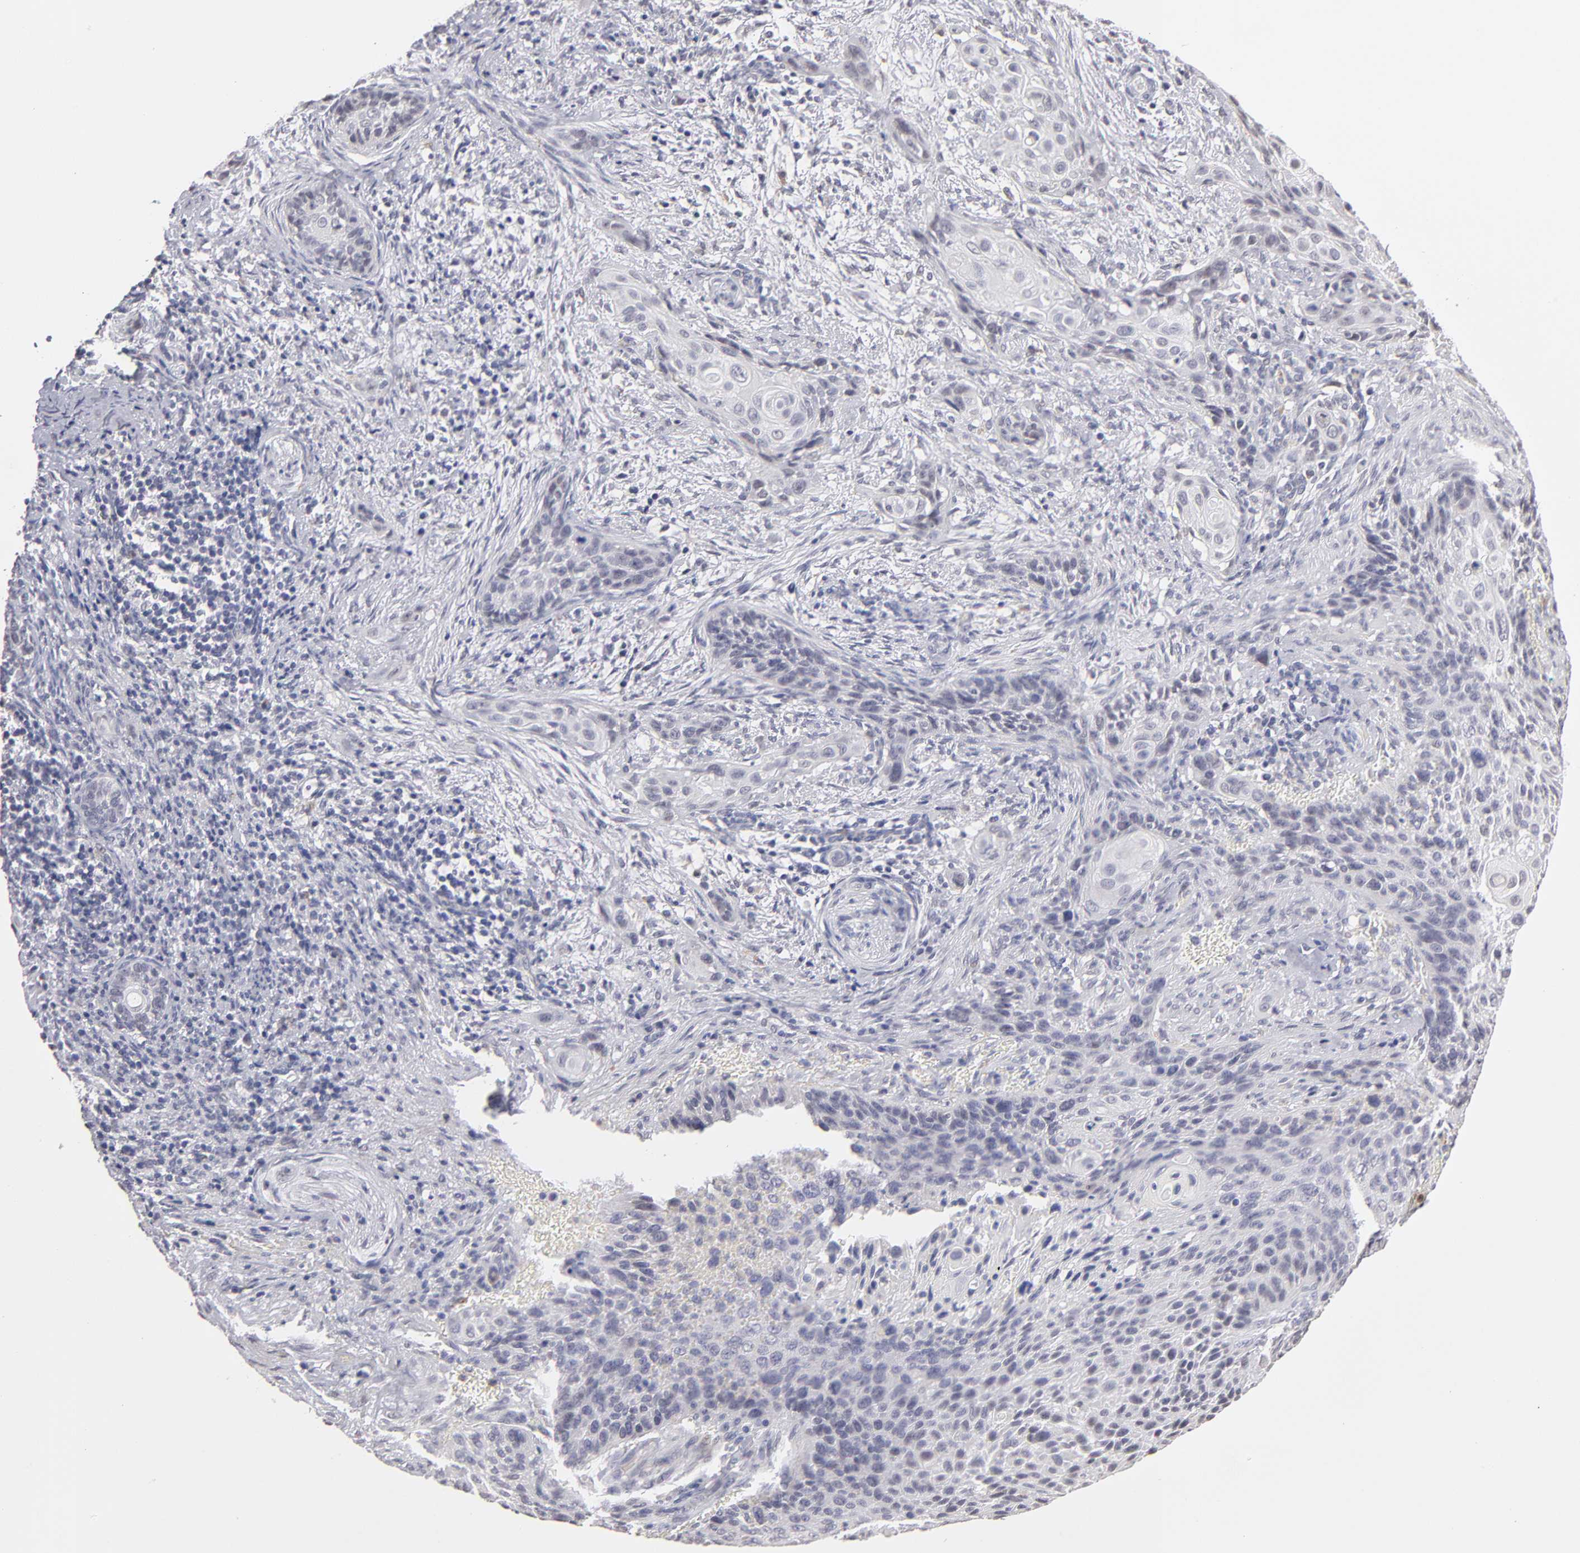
{"staining": {"intensity": "negative", "quantity": "none", "location": "none"}, "tissue": "cervical cancer", "cell_type": "Tumor cells", "image_type": "cancer", "snomed": [{"axis": "morphology", "description": "Squamous cell carcinoma, NOS"}, {"axis": "topography", "description": "Cervix"}], "caption": "Immunohistochemistry of cervical cancer exhibits no staining in tumor cells. (DAB (3,3'-diaminobenzidine) immunohistochemistry (IHC), high magnification).", "gene": "MGAM", "patient": {"sex": "female", "age": 33}}